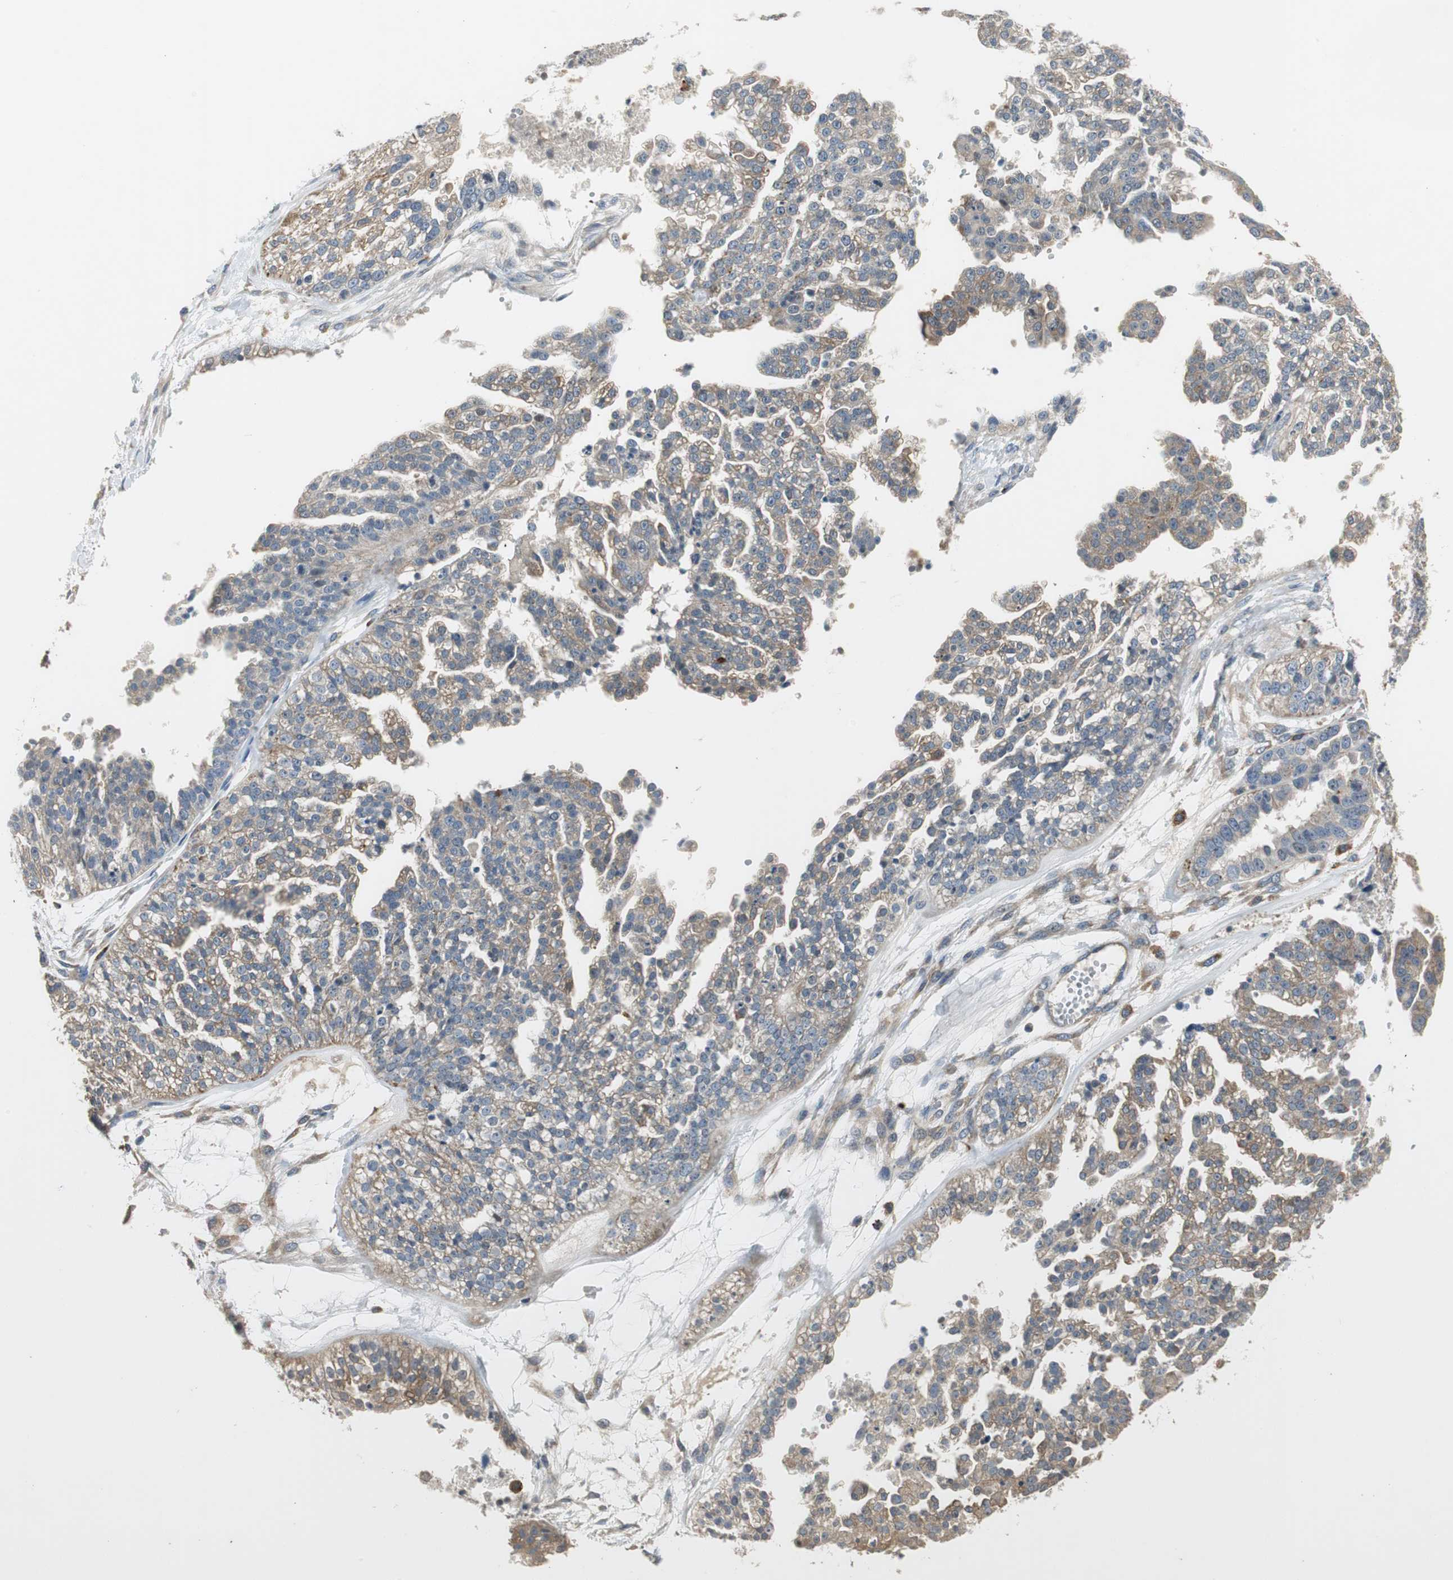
{"staining": {"intensity": "weak", "quantity": ">75%", "location": "cytoplasmic/membranous"}, "tissue": "ovarian cancer", "cell_type": "Tumor cells", "image_type": "cancer", "snomed": [{"axis": "morphology", "description": "Carcinoma, NOS"}, {"axis": "topography", "description": "Soft tissue"}, {"axis": "topography", "description": "Ovary"}], "caption": "The micrograph exhibits staining of ovarian cancer (carcinoma), revealing weak cytoplasmic/membranous protein staining (brown color) within tumor cells.", "gene": "NCK1", "patient": {"sex": "female", "age": 54}}